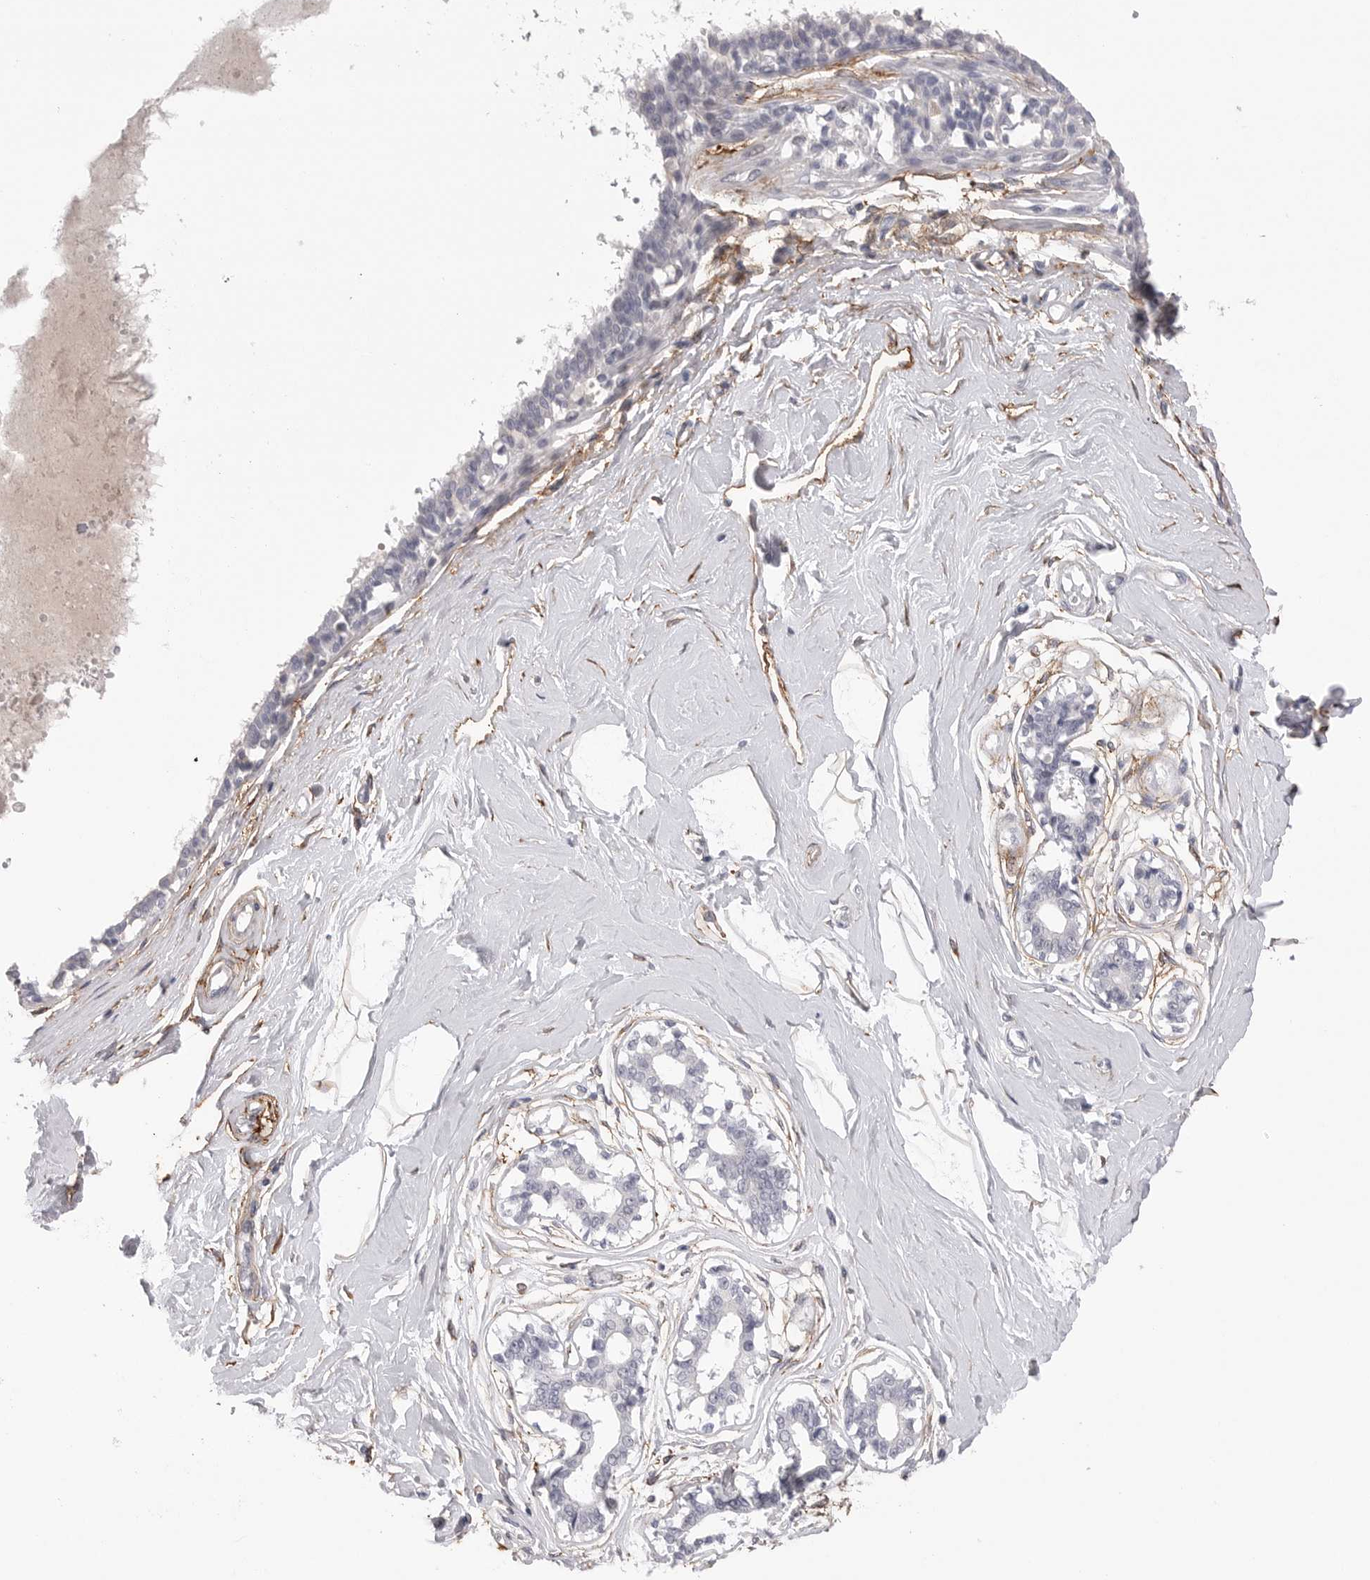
{"staining": {"intensity": "negative", "quantity": "none", "location": "none"}, "tissue": "breast", "cell_type": "Adipocytes", "image_type": "normal", "snomed": [{"axis": "morphology", "description": "Normal tissue, NOS"}, {"axis": "topography", "description": "Breast"}], "caption": "This histopathology image is of benign breast stained with immunohistochemistry to label a protein in brown with the nuclei are counter-stained blue. There is no positivity in adipocytes. (DAB immunohistochemistry (IHC) with hematoxylin counter stain).", "gene": "AKAP12", "patient": {"sex": "female", "age": 45}}